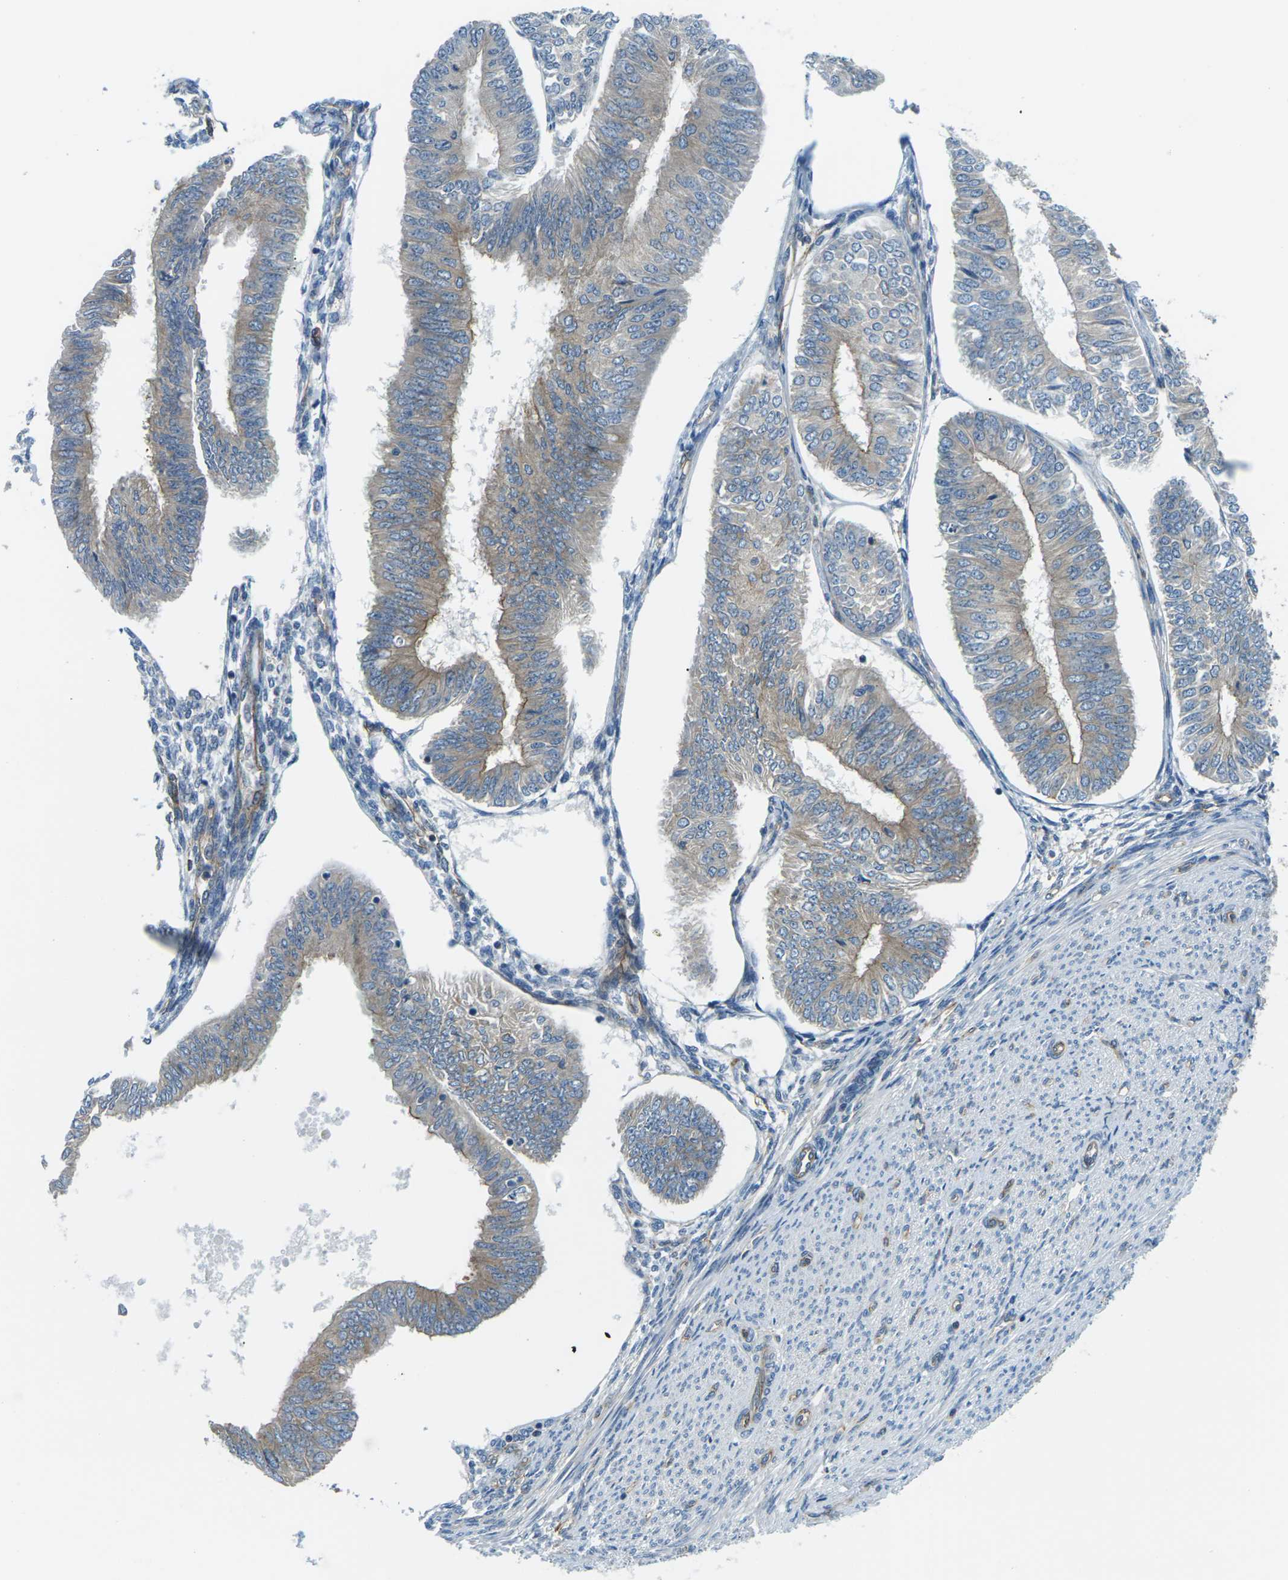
{"staining": {"intensity": "moderate", "quantity": "<25%", "location": "cytoplasmic/membranous"}, "tissue": "endometrial cancer", "cell_type": "Tumor cells", "image_type": "cancer", "snomed": [{"axis": "morphology", "description": "Adenocarcinoma, NOS"}, {"axis": "topography", "description": "Endometrium"}], "caption": "The photomicrograph displays a brown stain indicating the presence of a protein in the cytoplasmic/membranous of tumor cells in endometrial cancer. (IHC, brightfield microscopy, high magnification).", "gene": "SLC13A3", "patient": {"sex": "female", "age": 58}}